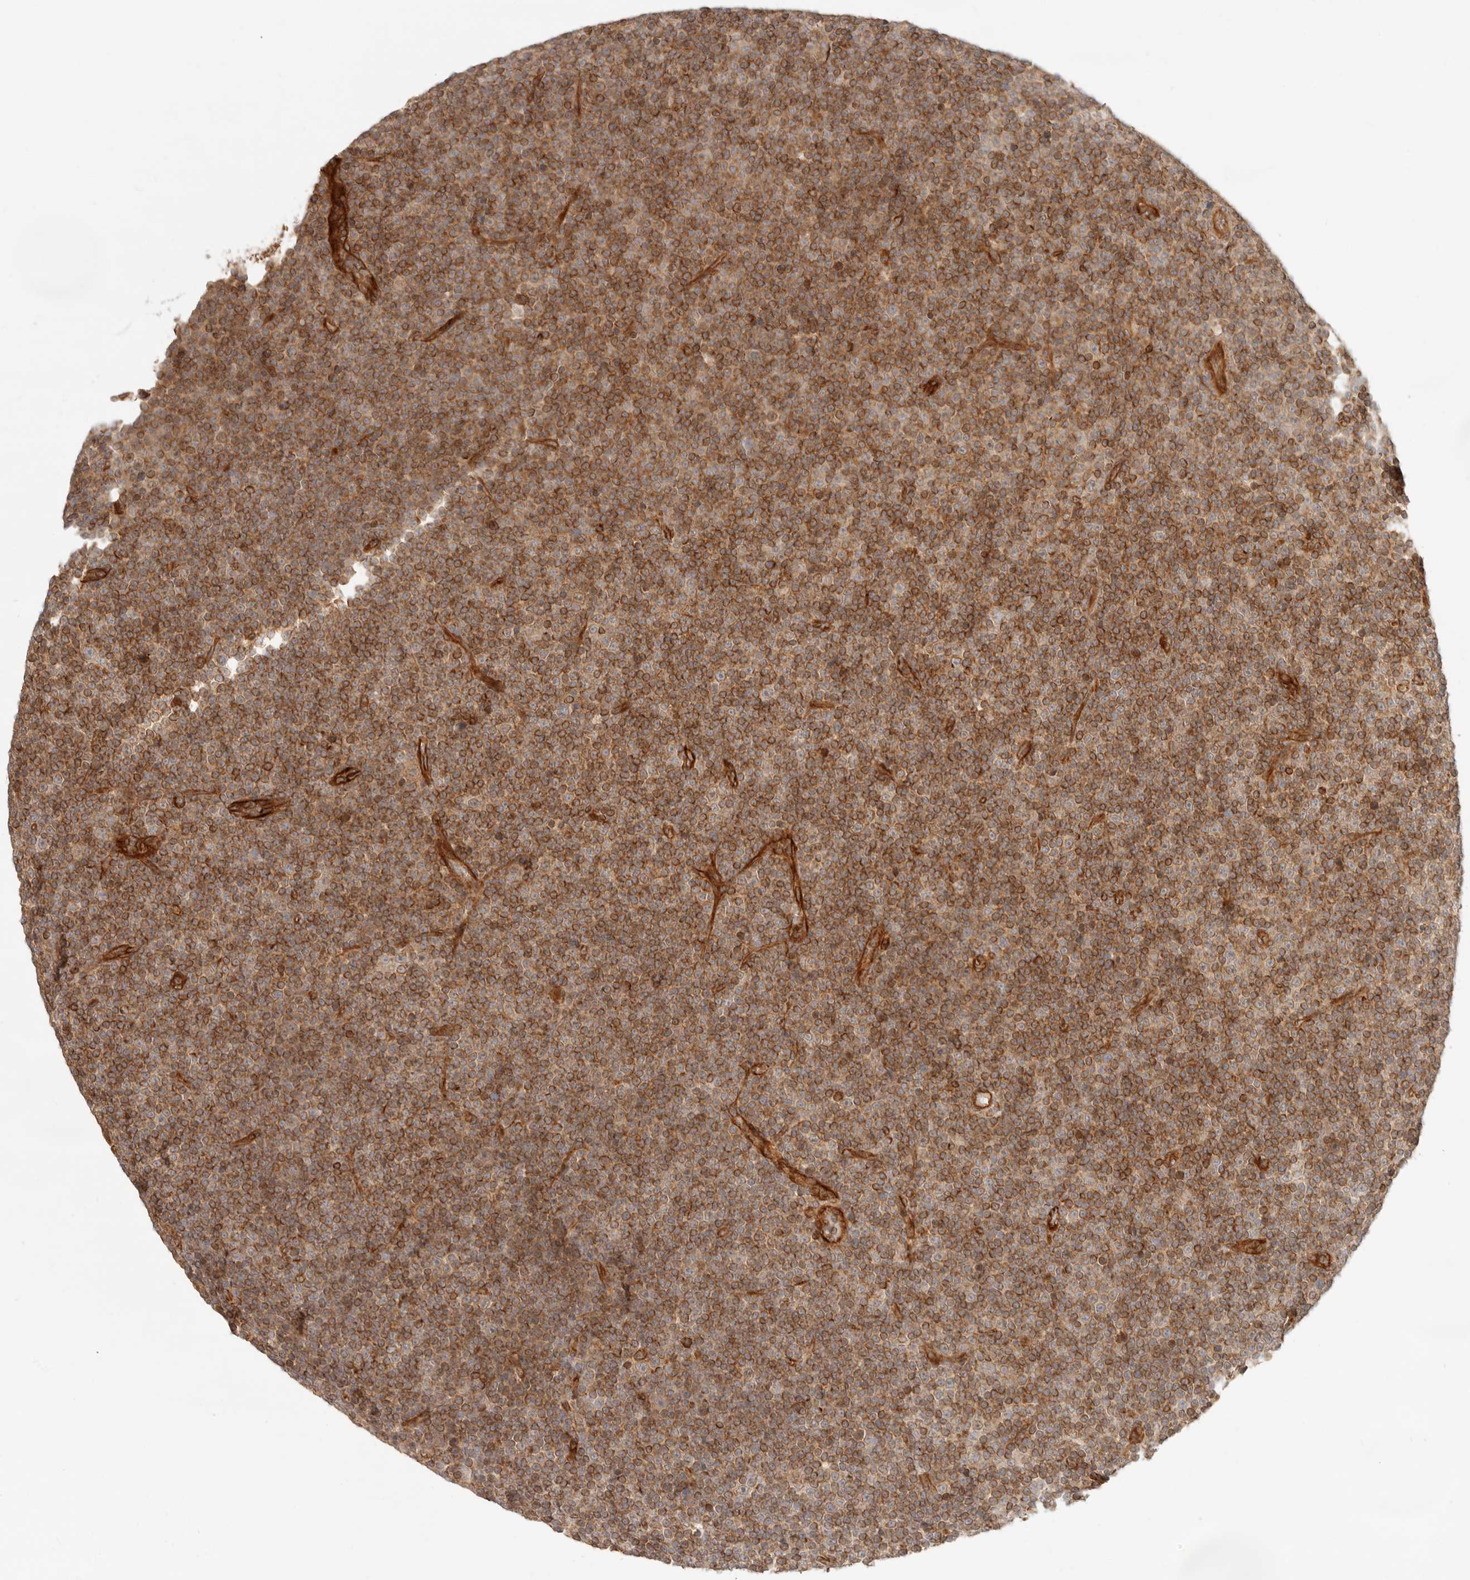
{"staining": {"intensity": "moderate", "quantity": ">75%", "location": "cytoplasmic/membranous"}, "tissue": "lymphoma", "cell_type": "Tumor cells", "image_type": "cancer", "snomed": [{"axis": "morphology", "description": "Malignant lymphoma, non-Hodgkin's type, Low grade"}, {"axis": "topography", "description": "Lymph node"}], "caption": "This is a histology image of immunohistochemistry (IHC) staining of low-grade malignant lymphoma, non-Hodgkin's type, which shows moderate staining in the cytoplasmic/membranous of tumor cells.", "gene": "UFSP1", "patient": {"sex": "female", "age": 67}}